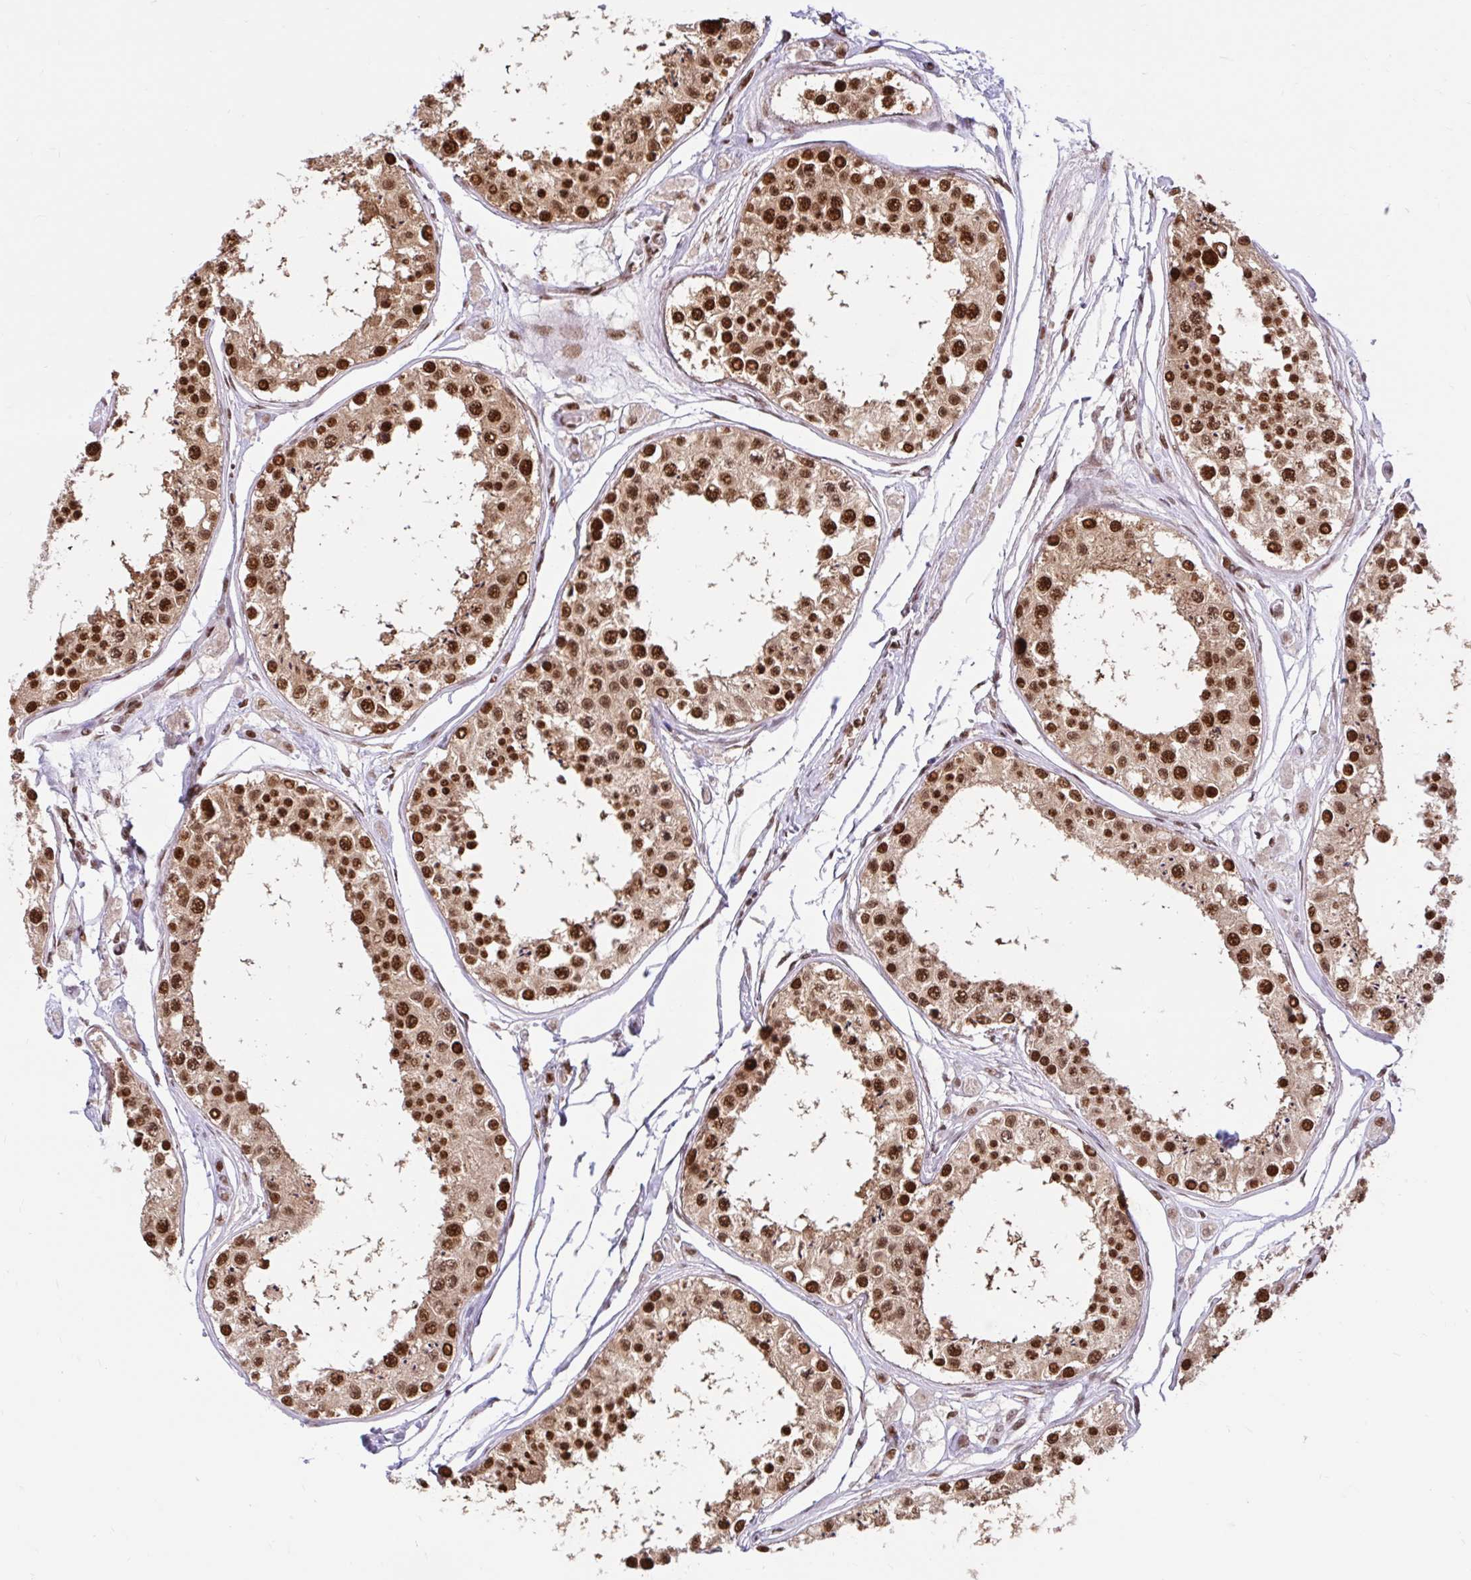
{"staining": {"intensity": "strong", "quantity": ">75%", "location": "nuclear"}, "tissue": "testis", "cell_type": "Cells in seminiferous ducts", "image_type": "normal", "snomed": [{"axis": "morphology", "description": "Normal tissue, NOS"}, {"axis": "topography", "description": "Testis"}], "caption": "IHC image of benign testis: human testis stained using IHC shows high levels of strong protein expression localized specifically in the nuclear of cells in seminiferous ducts, appearing as a nuclear brown color.", "gene": "ABCA9", "patient": {"sex": "male", "age": 25}}